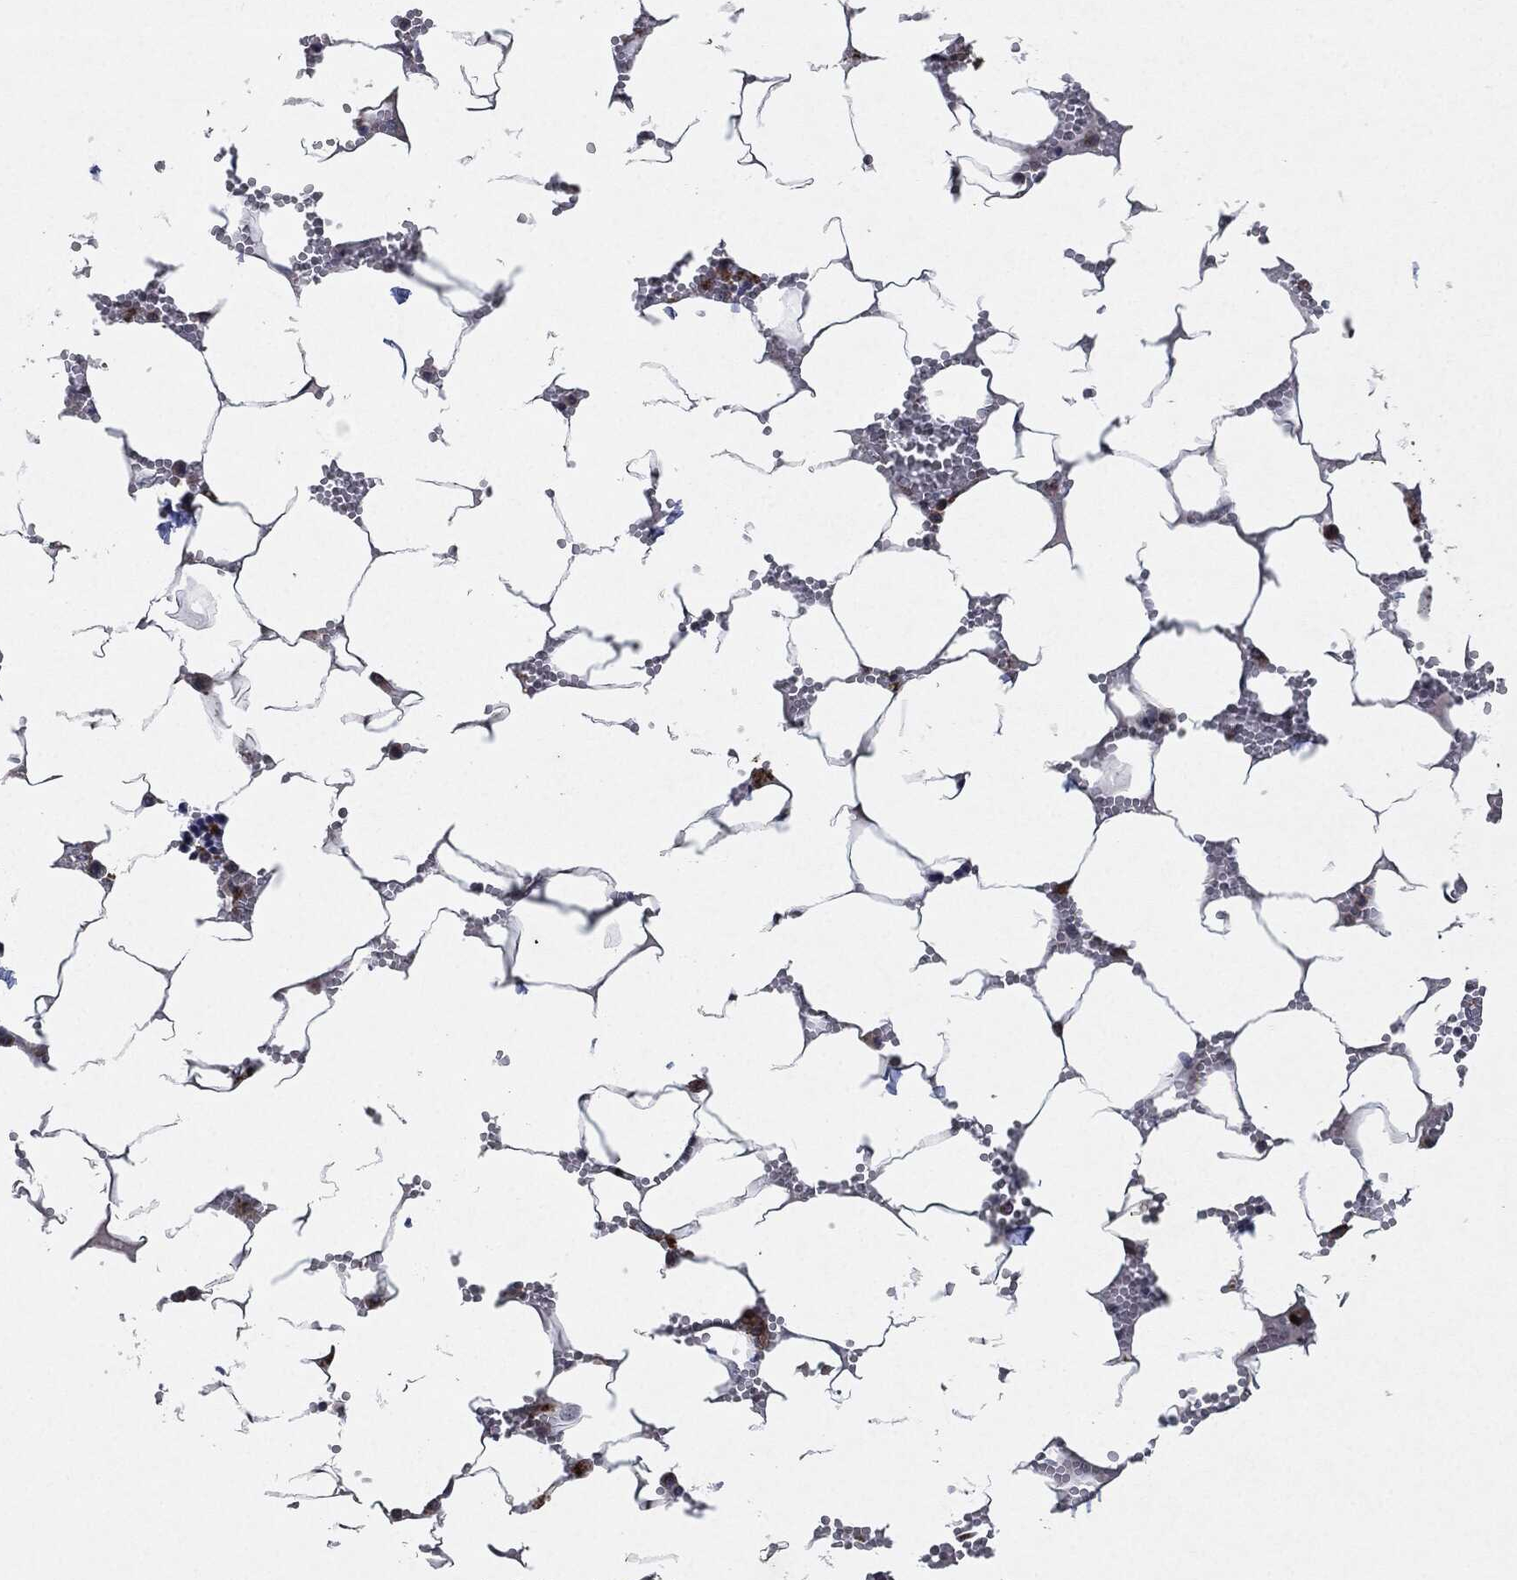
{"staining": {"intensity": "moderate", "quantity": "25%-75%", "location": "cytoplasmic/membranous"}, "tissue": "bone marrow", "cell_type": "Hematopoietic cells", "image_type": "normal", "snomed": [{"axis": "morphology", "description": "Normal tissue, NOS"}, {"axis": "topography", "description": "Bone marrow"}], "caption": "Brown immunohistochemical staining in unremarkable bone marrow displays moderate cytoplasmic/membranous expression in approximately 25%-75% of hematopoietic cells. (IHC, brightfield microscopy, high magnification).", "gene": "SLC31A2", "patient": {"sex": "female", "age": 64}}